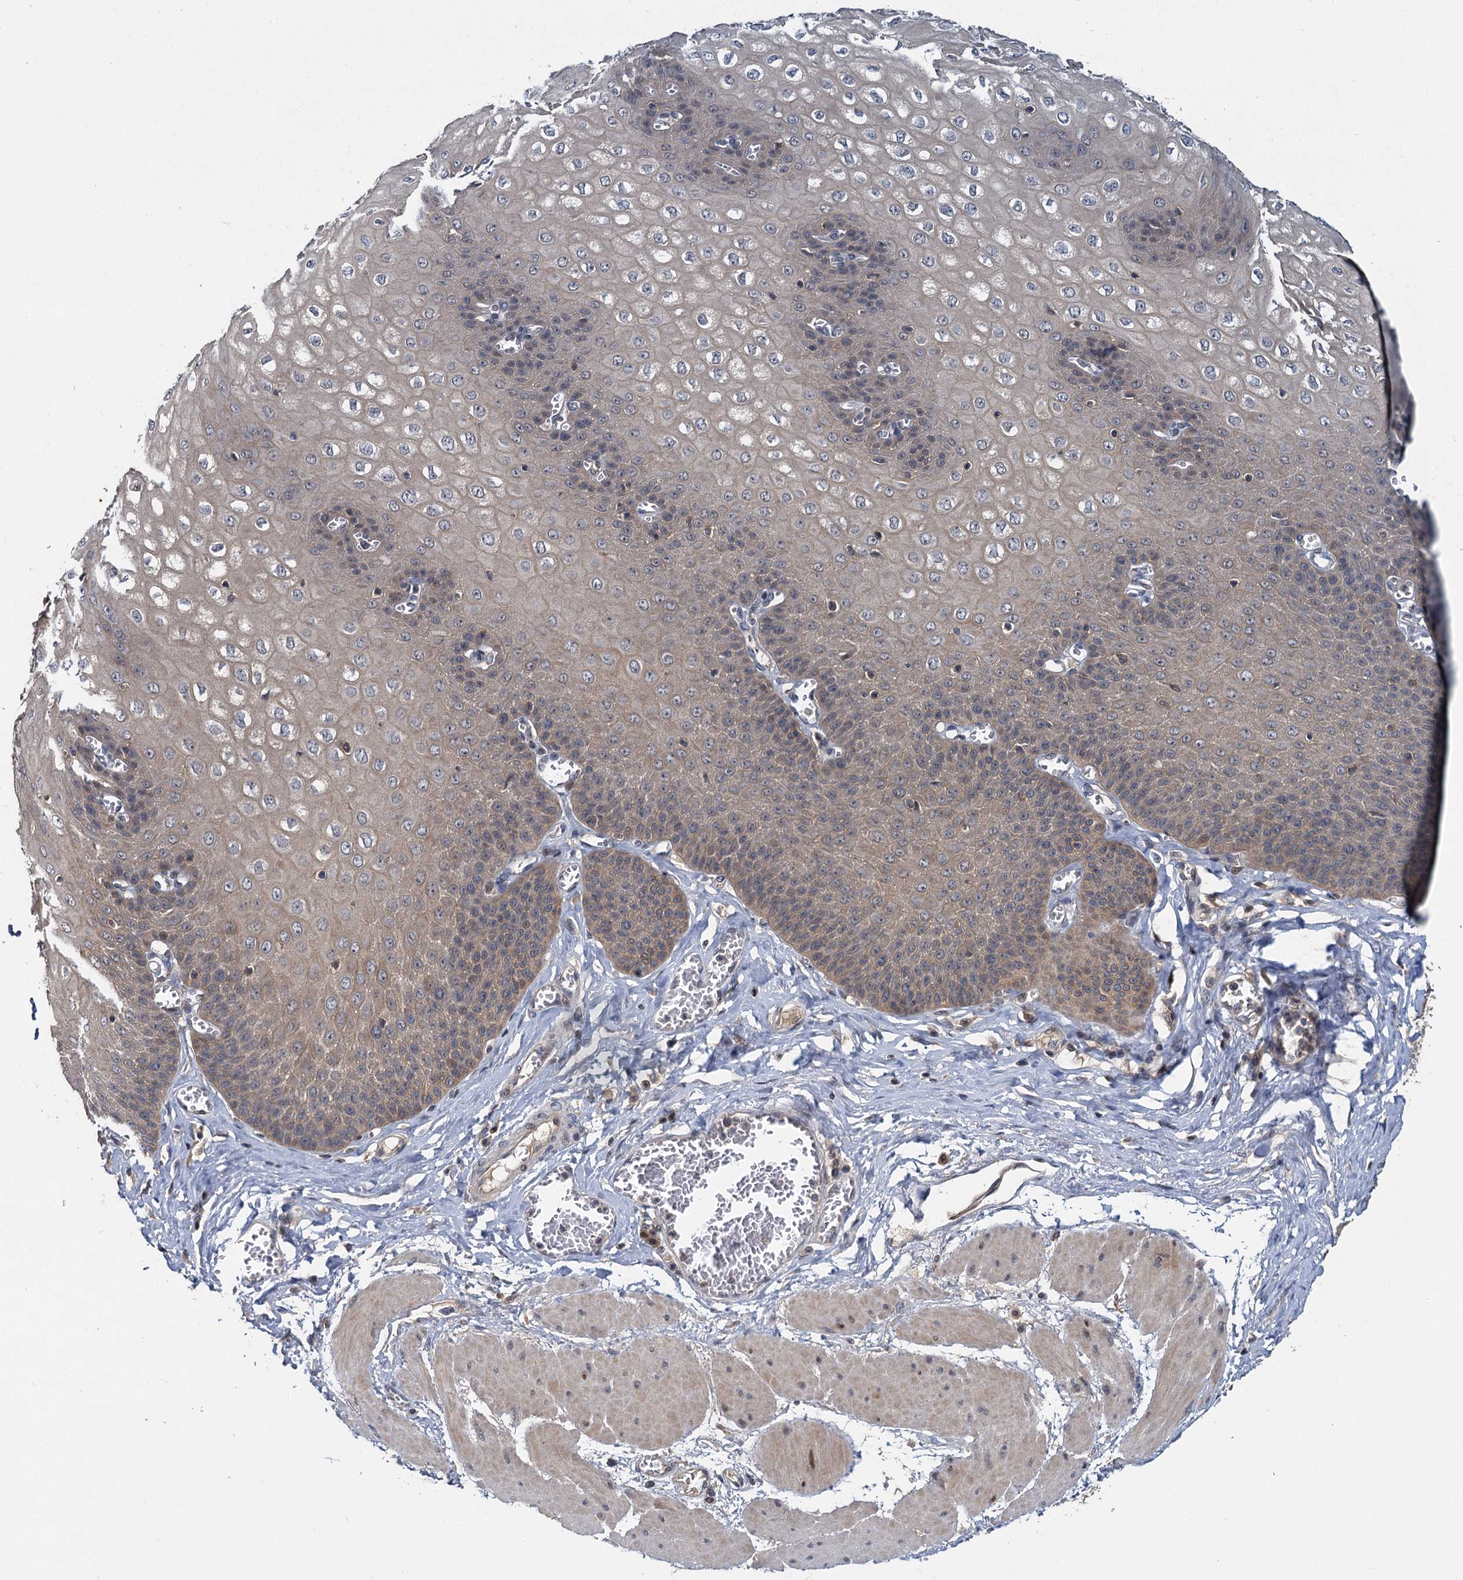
{"staining": {"intensity": "moderate", "quantity": ">75%", "location": "cytoplasmic/membranous,nuclear"}, "tissue": "esophagus", "cell_type": "Squamous epithelial cells", "image_type": "normal", "snomed": [{"axis": "morphology", "description": "Normal tissue, NOS"}, {"axis": "topography", "description": "Esophagus"}], "caption": "Immunohistochemical staining of unremarkable human esophagus demonstrates moderate cytoplasmic/membranous,nuclear protein expression in approximately >75% of squamous epithelial cells. The protein is stained brown, and the nuclei are stained in blue (DAB (3,3'-diaminobenzidine) IHC with brightfield microscopy, high magnification).", "gene": "TMEM39A", "patient": {"sex": "male", "age": 60}}